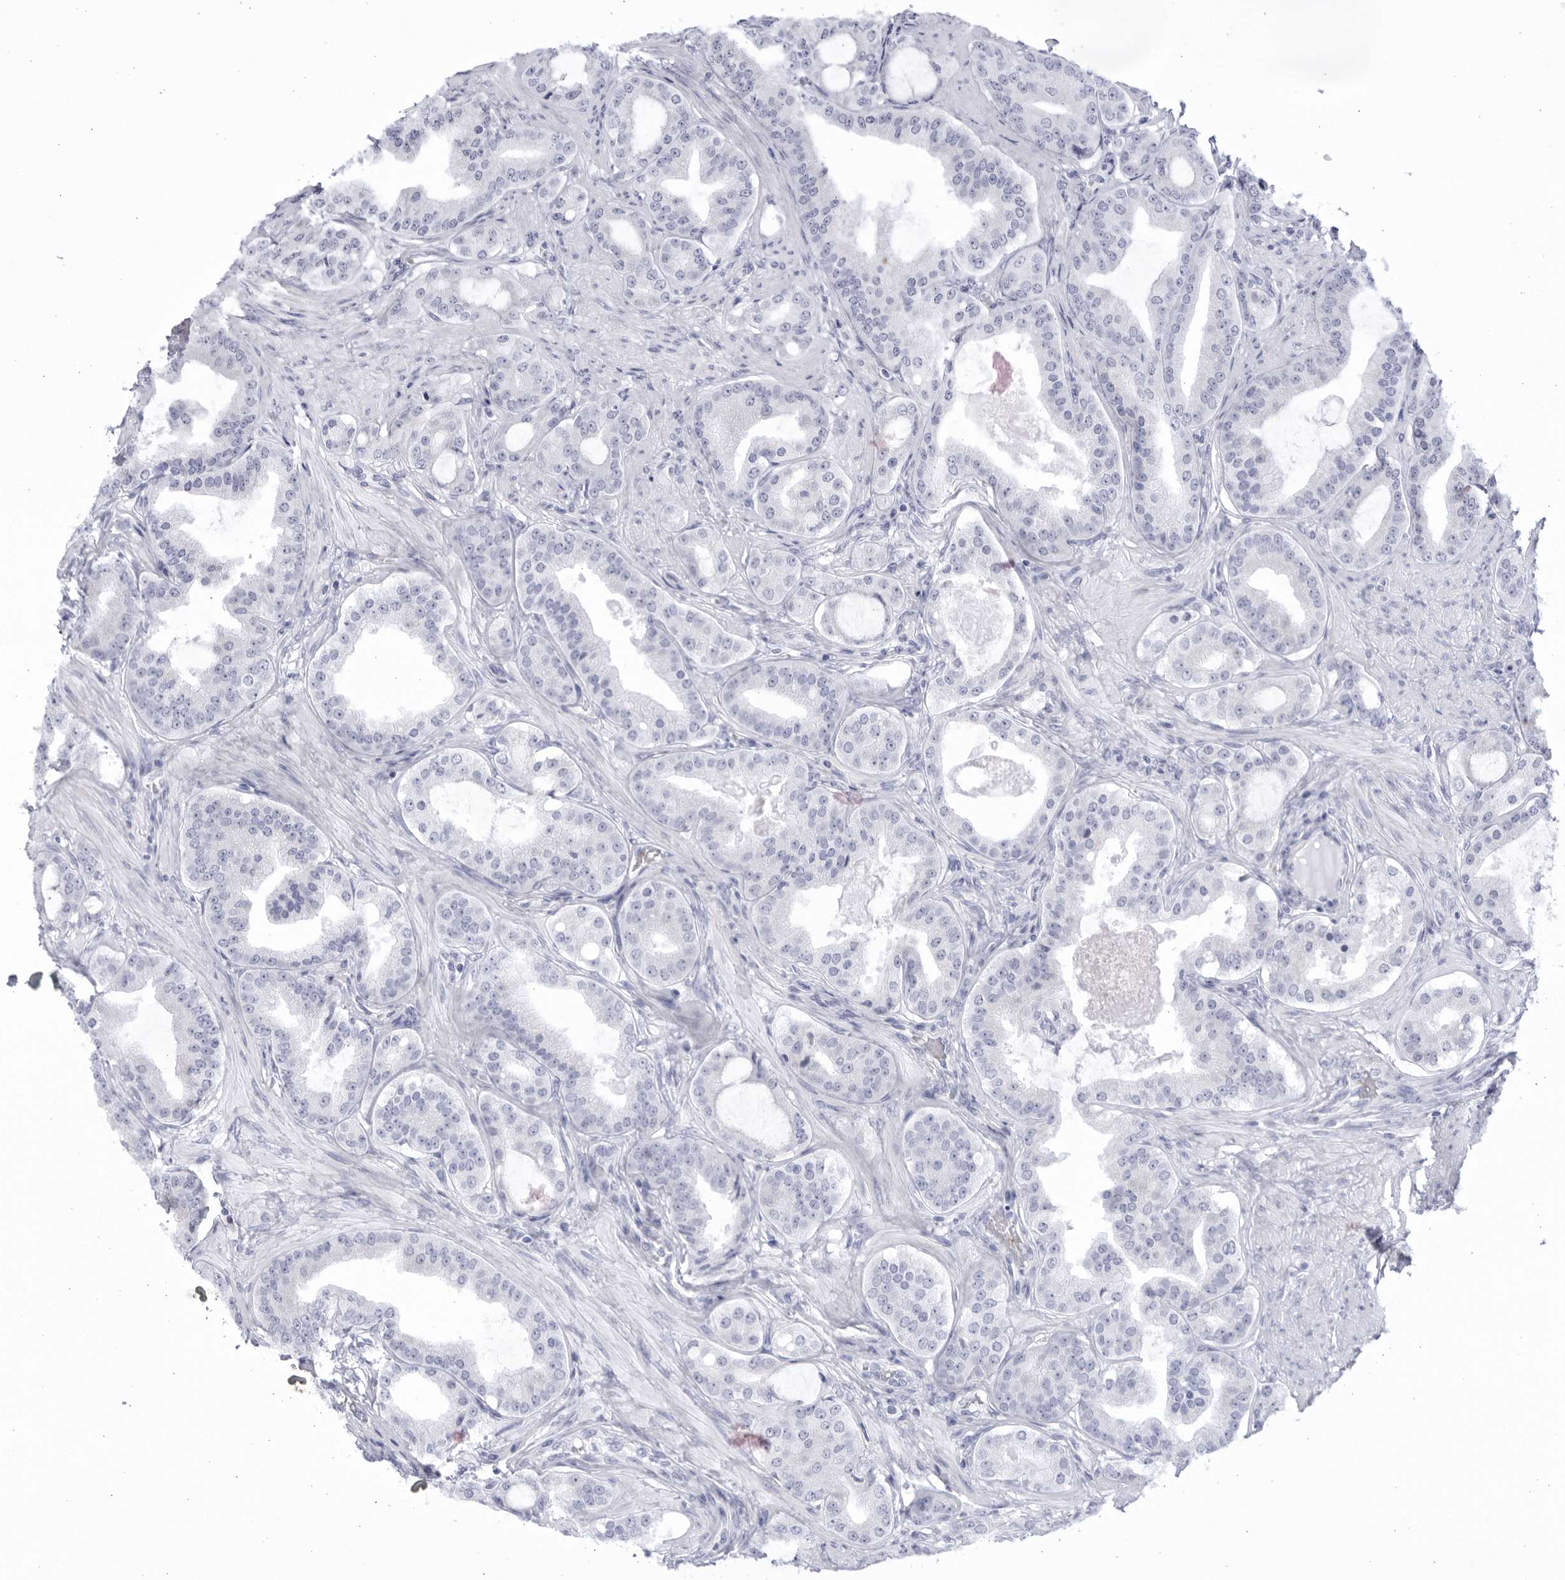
{"staining": {"intensity": "negative", "quantity": "none", "location": "none"}, "tissue": "prostate cancer", "cell_type": "Tumor cells", "image_type": "cancer", "snomed": [{"axis": "morphology", "description": "Adenocarcinoma, High grade"}, {"axis": "topography", "description": "Prostate"}], "caption": "Protein analysis of high-grade adenocarcinoma (prostate) shows no significant staining in tumor cells. (Stains: DAB immunohistochemistry (IHC) with hematoxylin counter stain, Microscopy: brightfield microscopy at high magnification).", "gene": "CCDC181", "patient": {"sex": "male", "age": 60}}